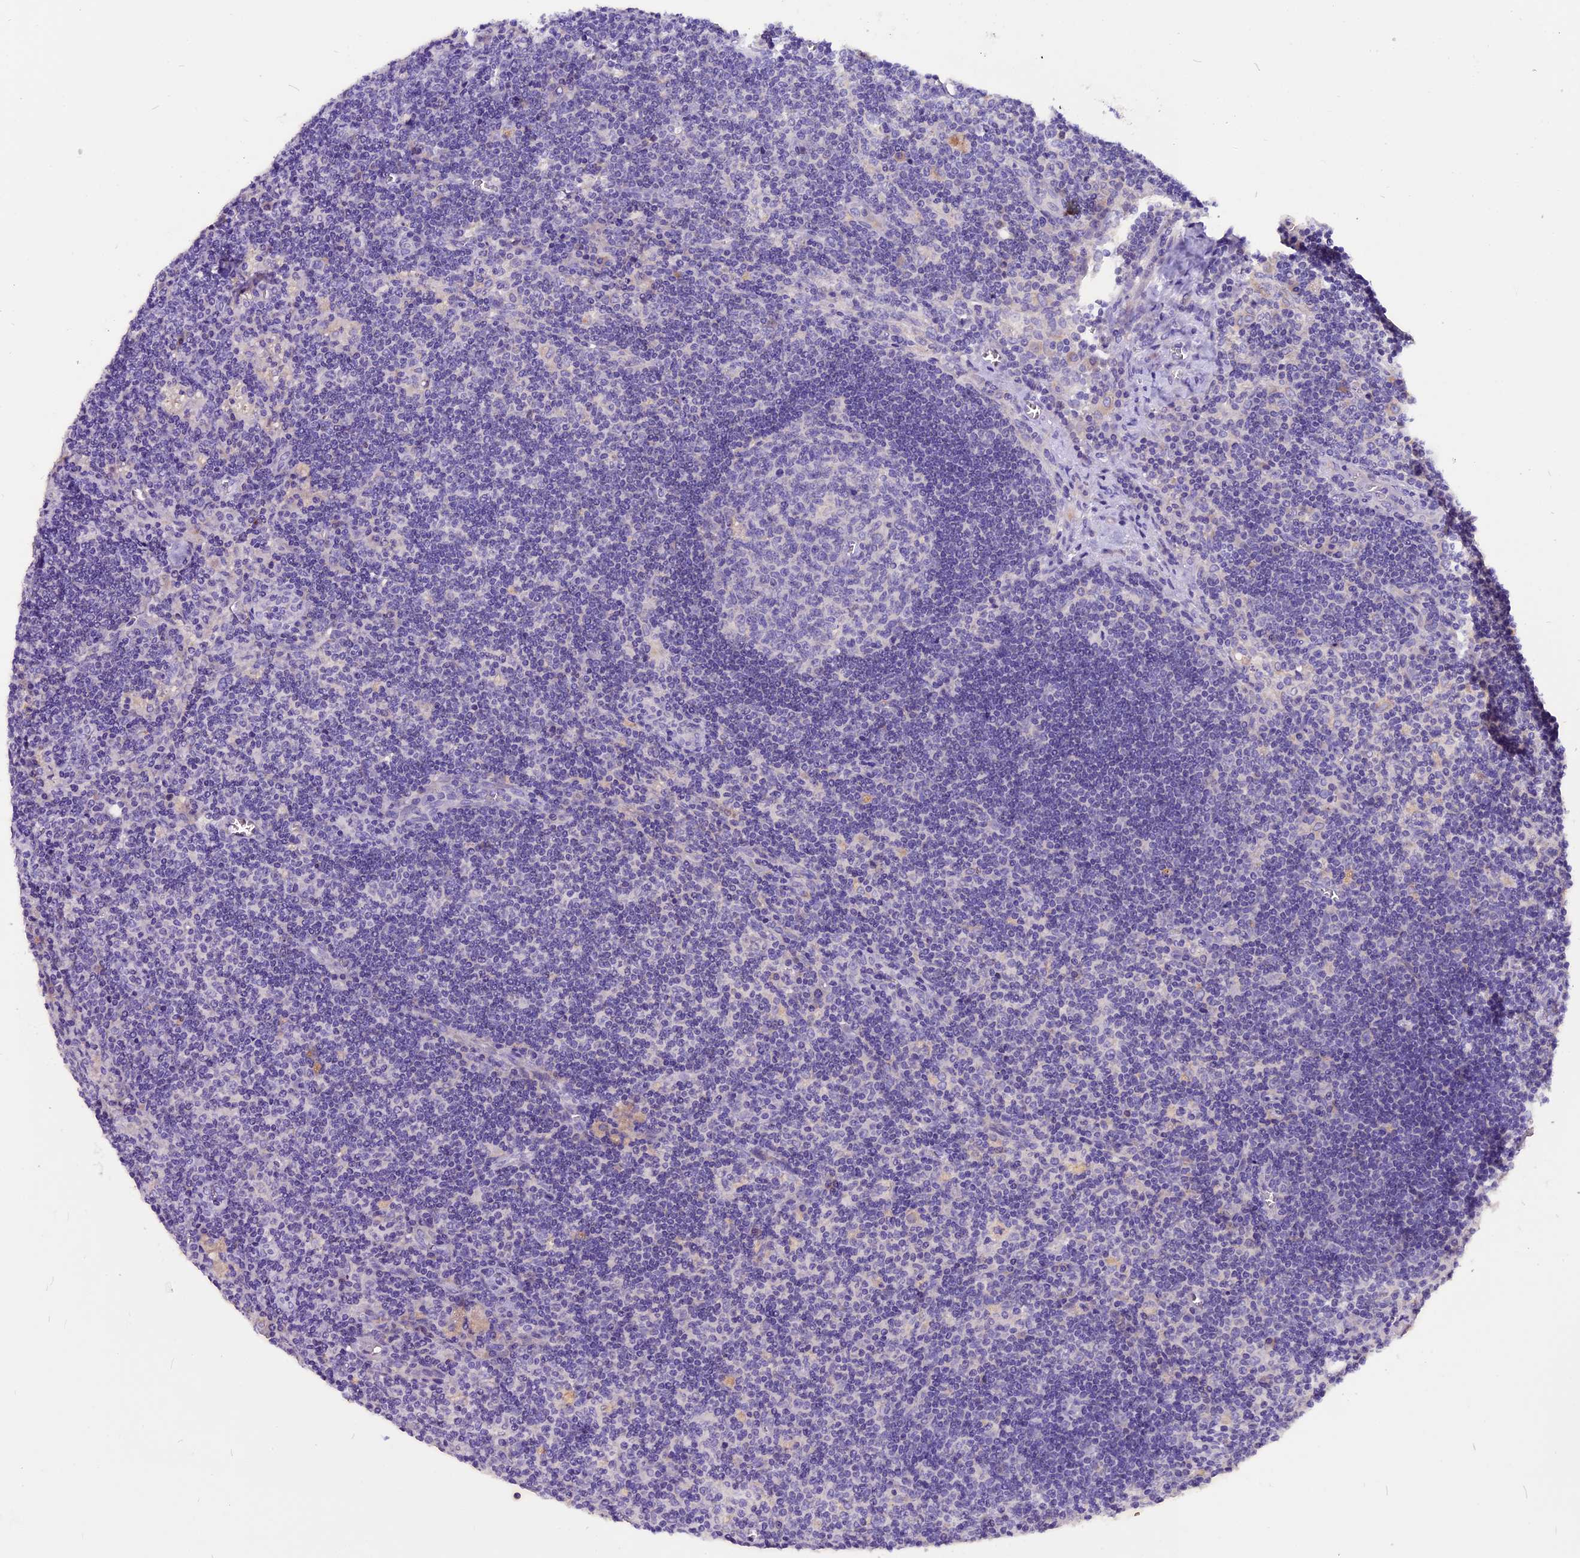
{"staining": {"intensity": "negative", "quantity": "none", "location": "none"}, "tissue": "lymph node", "cell_type": "Germinal center cells", "image_type": "normal", "snomed": [{"axis": "morphology", "description": "Normal tissue, NOS"}, {"axis": "topography", "description": "Lymph node"}], "caption": "Immunohistochemistry of unremarkable lymph node demonstrates no staining in germinal center cells. (DAB immunohistochemistry (IHC), high magnification).", "gene": "CCBE1", "patient": {"sex": "male", "age": 58}}